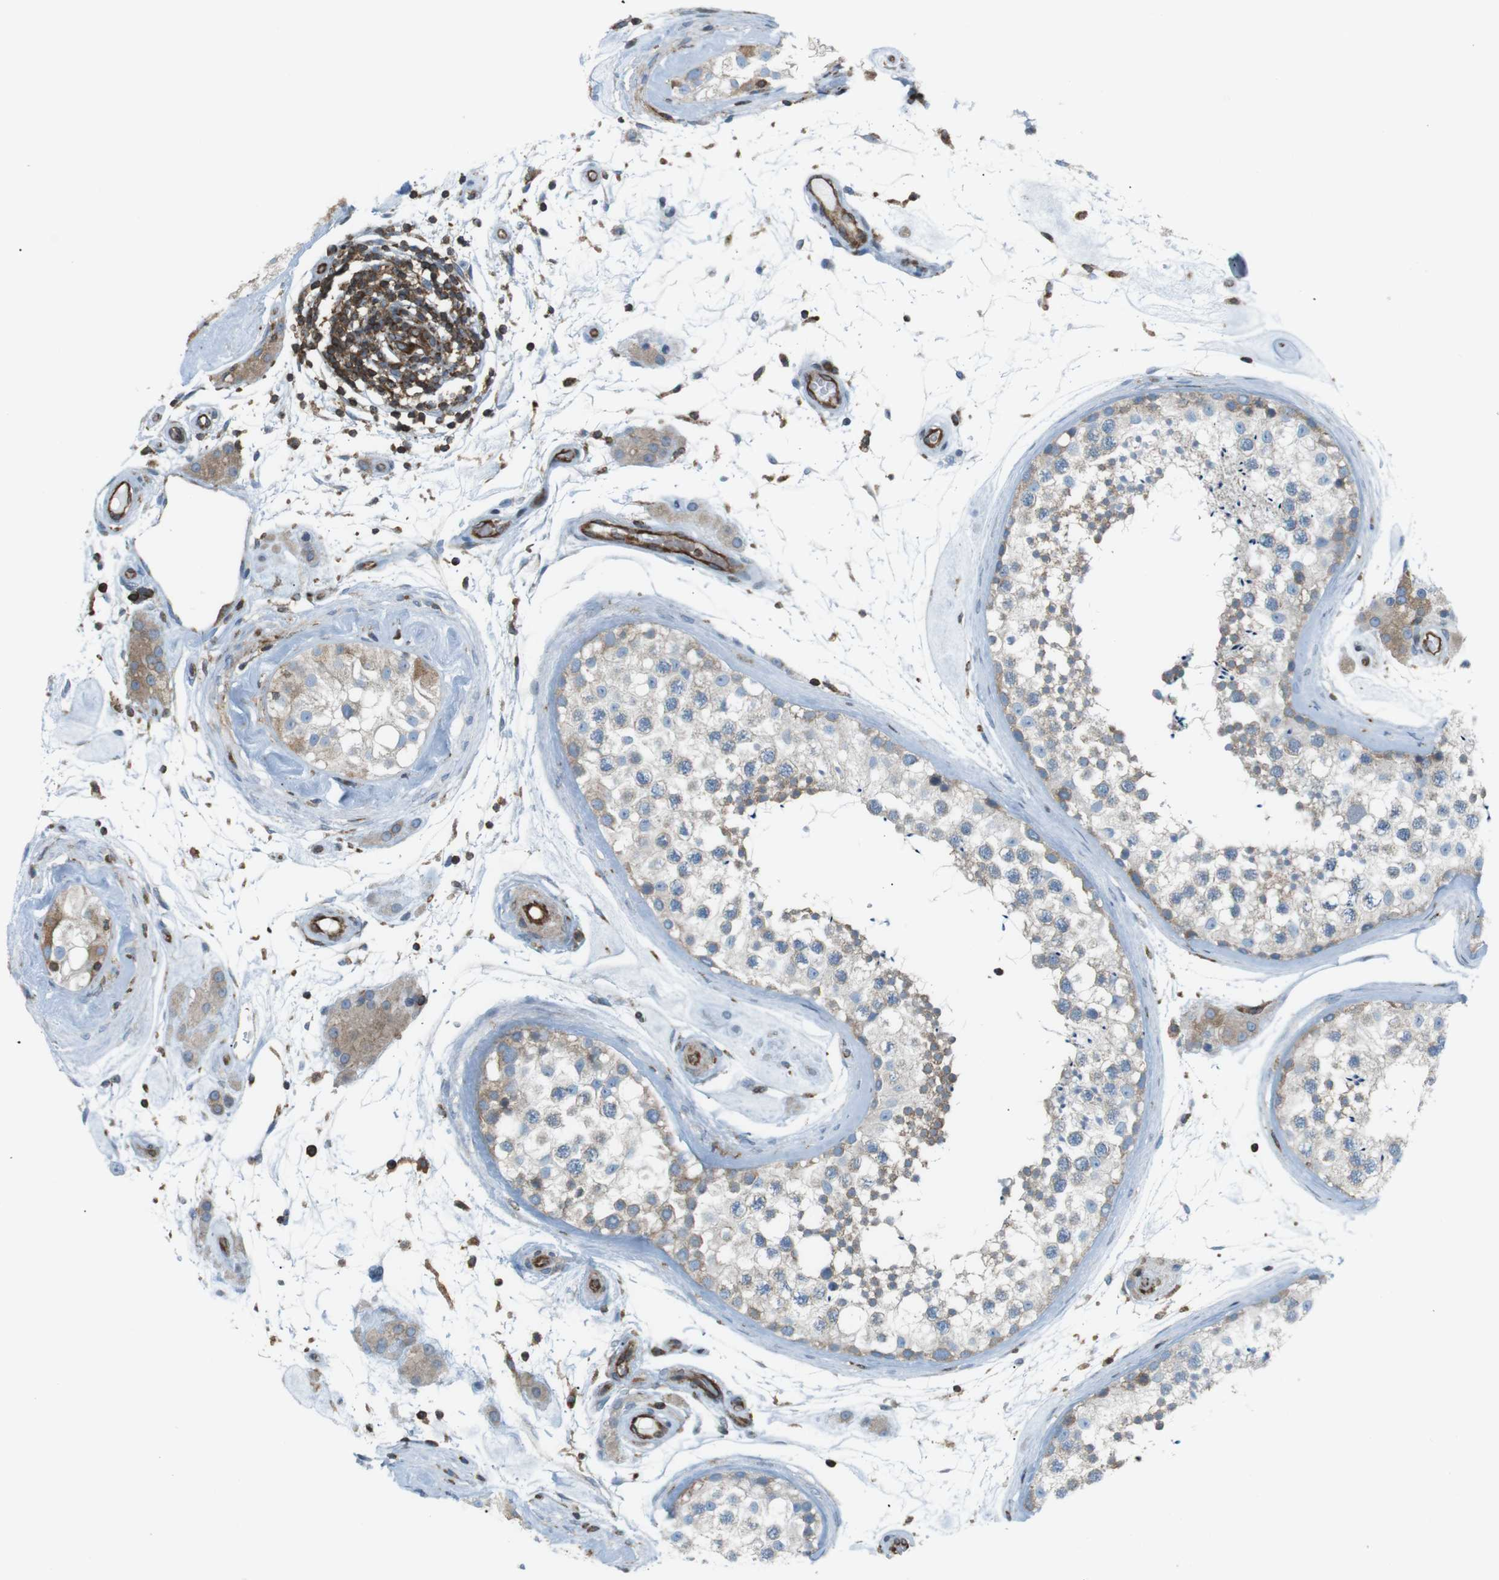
{"staining": {"intensity": "weak", "quantity": "25%-75%", "location": "cytoplasmic/membranous"}, "tissue": "testis", "cell_type": "Cells in seminiferous ducts", "image_type": "normal", "snomed": [{"axis": "morphology", "description": "Normal tissue, NOS"}, {"axis": "topography", "description": "Testis"}], "caption": "Testis stained with immunohistochemistry (IHC) demonstrates weak cytoplasmic/membranous expression in approximately 25%-75% of cells in seminiferous ducts.", "gene": "FLII", "patient": {"sex": "male", "age": 46}}